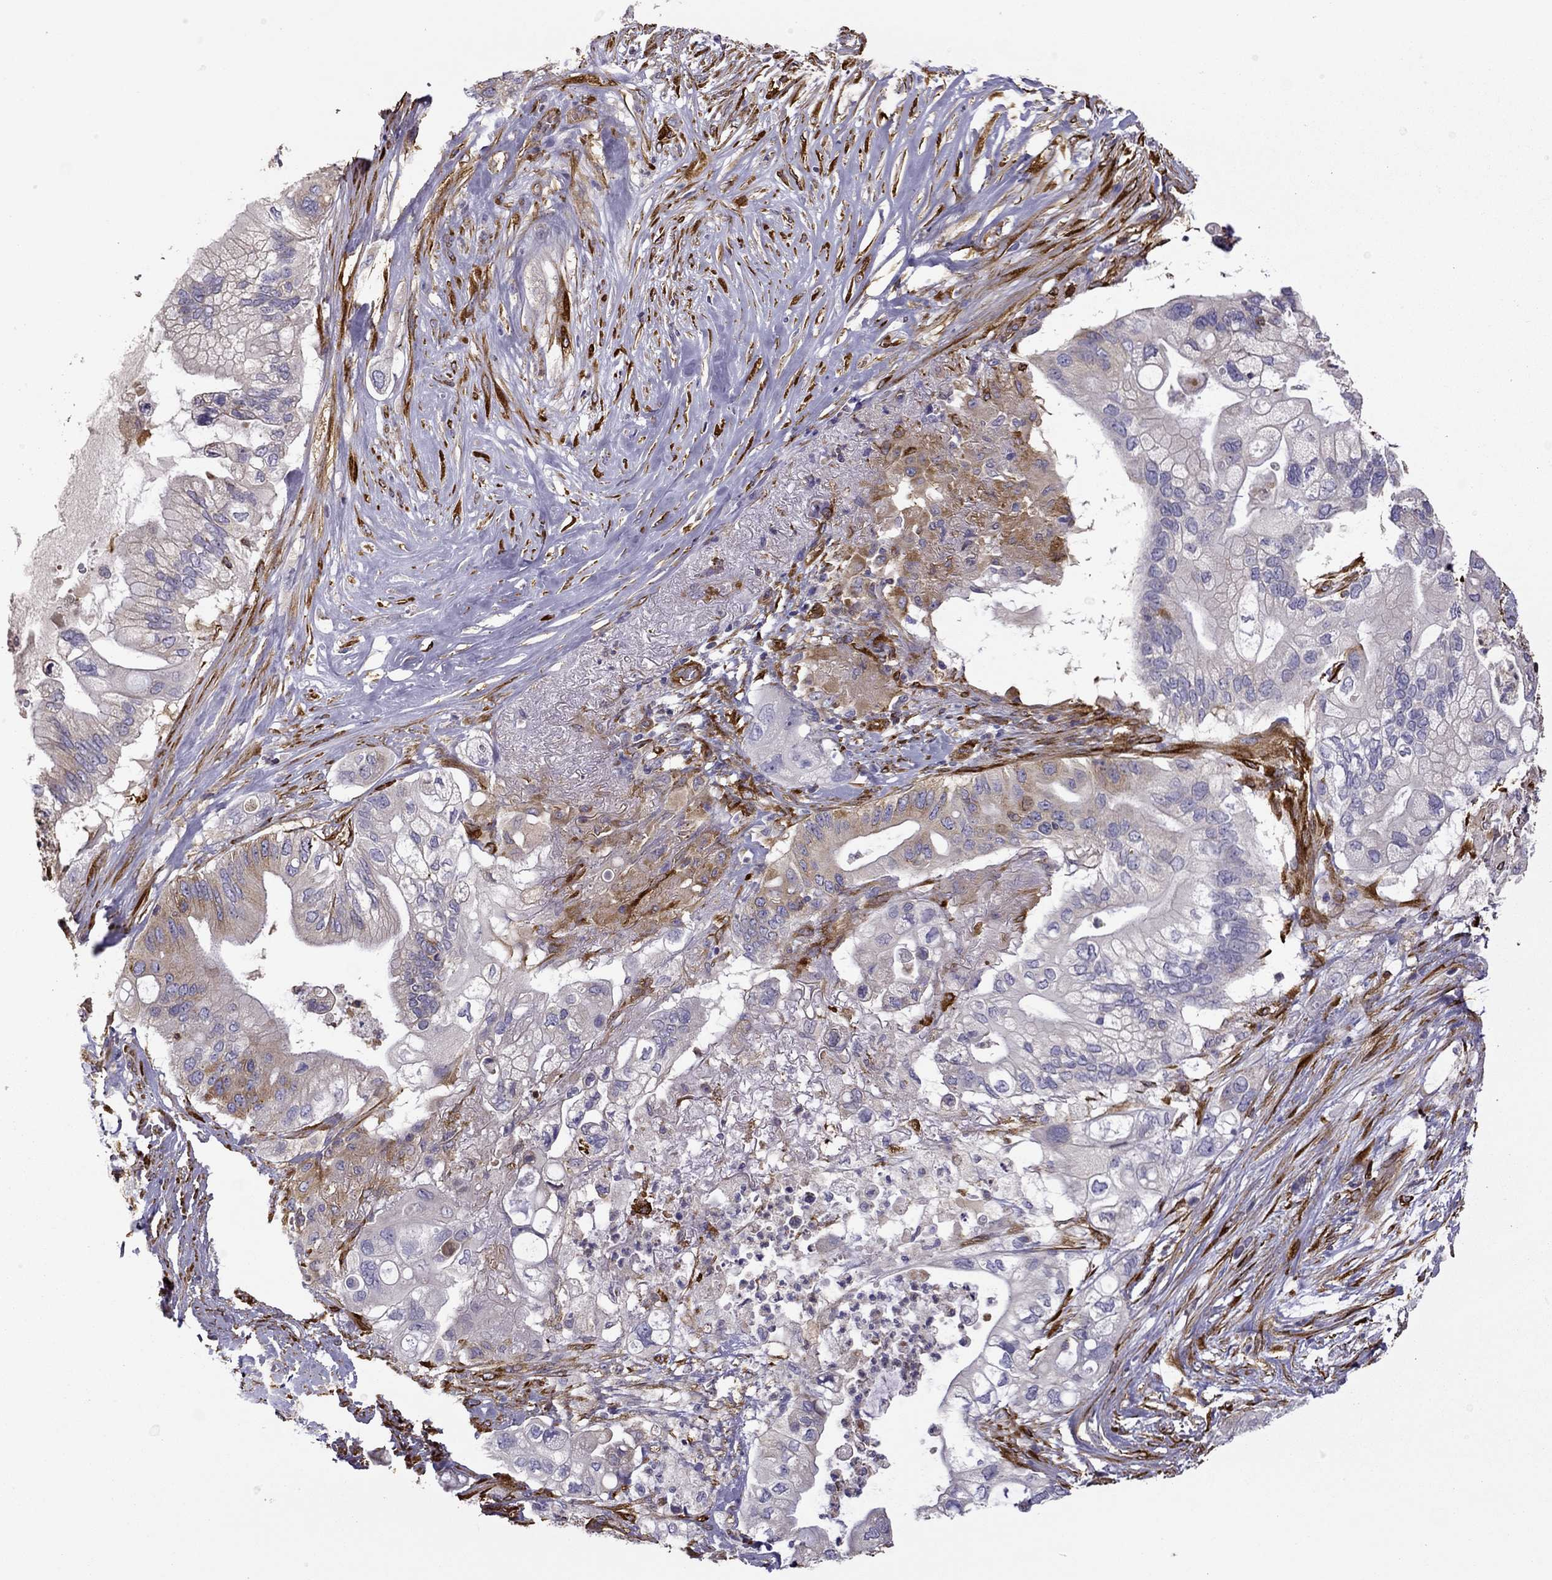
{"staining": {"intensity": "moderate", "quantity": "<25%", "location": "cytoplasmic/membranous"}, "tissue": "pancreatic cancer", "cell_type": "Tumor cells", "image_type": "cancer", "snomed": [{"axis": "morphology", "description": "Adenocarcinoma, NOS"}, {"axis": "topography", "description": "Pancreas"}], "caption": "Immunohistochemical staining of human pancreatic cancer shows moderate cytoplasmic/membranous protein expression in approximately <25% of tumor cells. The staining is performed using DAB brown chromogen to label protein expression. The nuclei are counter-stained blue using hematoxylin.", "gene": "MAP4", "patient": {"sex": "female", "age": 72}}